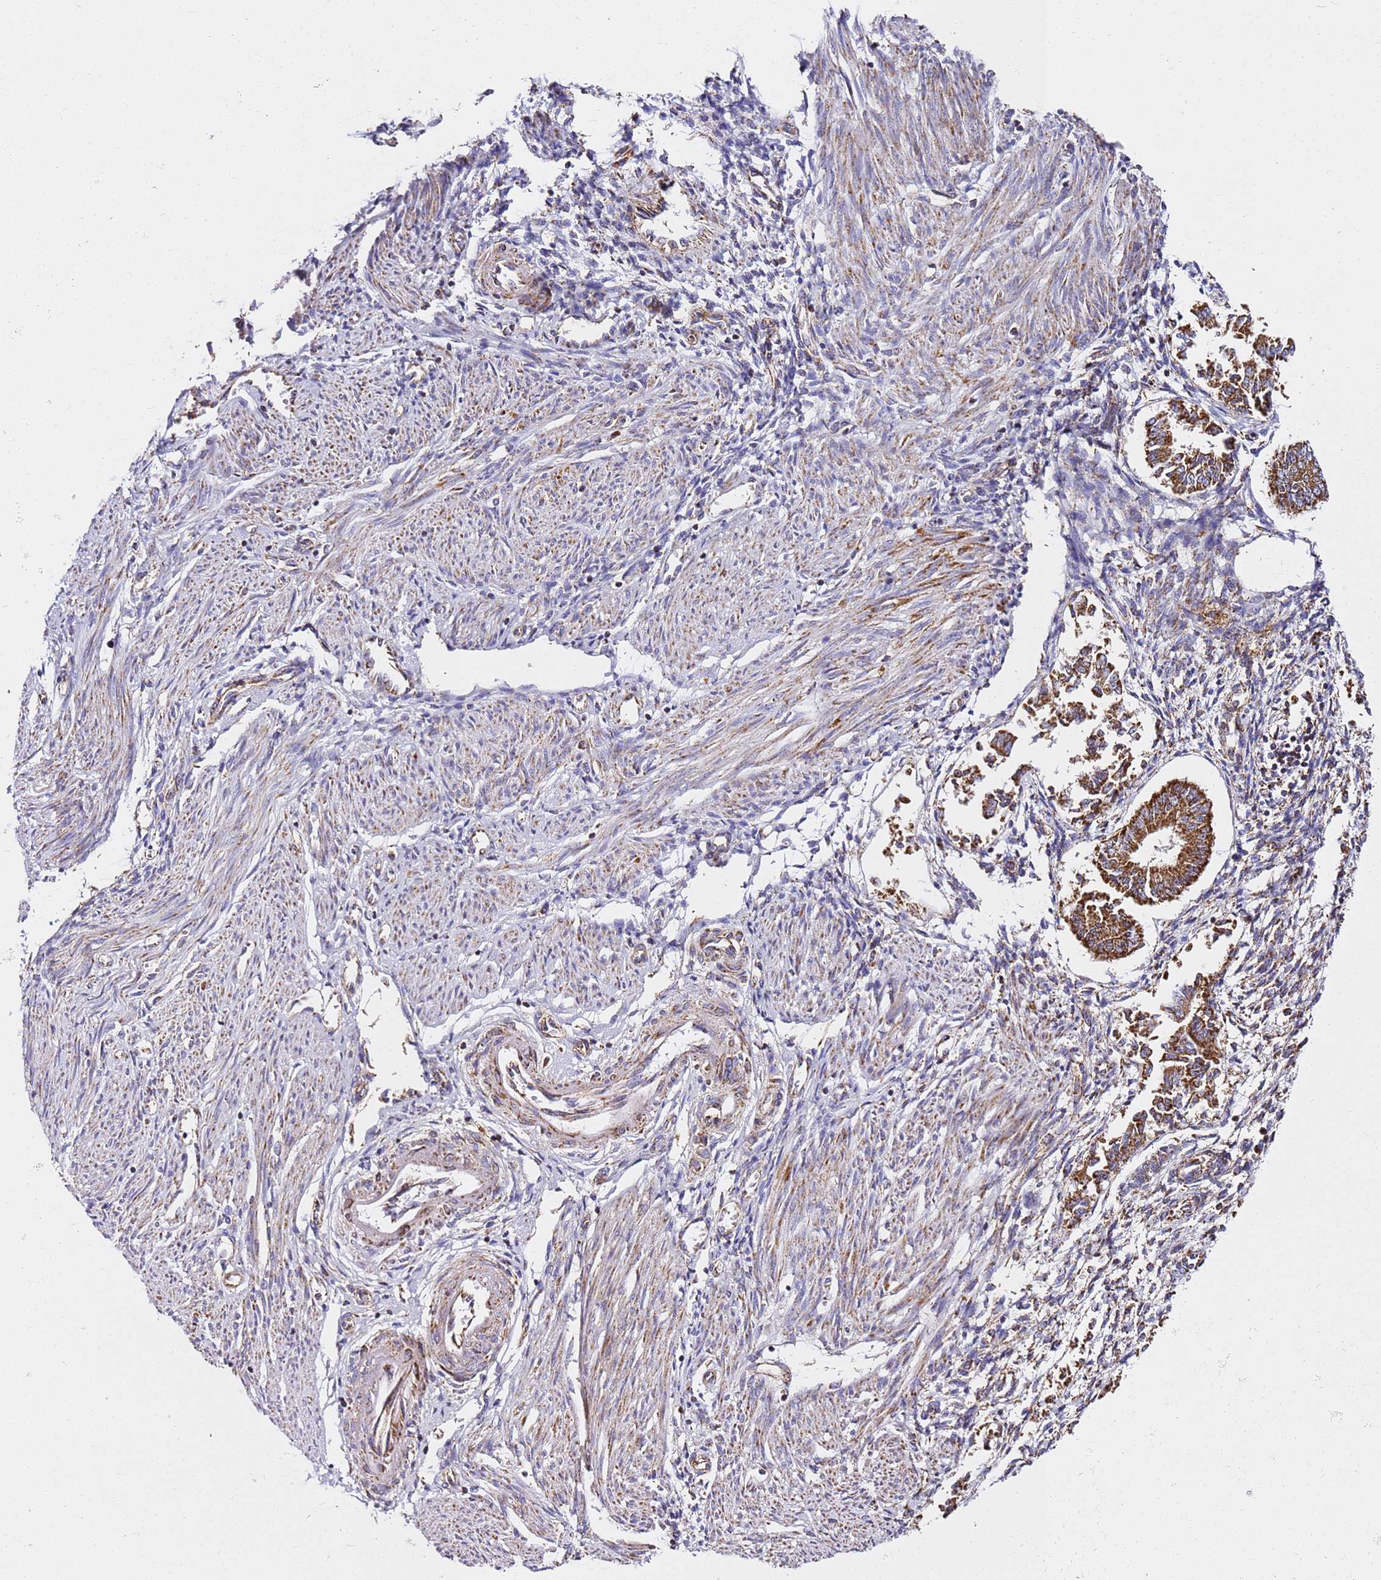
{"staining": {"intensity": "weak", "quantity": "25%-75%", "location": "cytoplasmic/membranous"}, "tissue": "endometrium", "cell_type": "Cells in endometrial stroma", "image_type": "normal", "snomed": [{"axis": "morphology", "description": "Normal tissue, NOS"}, {"axis": "topography", "description": "Uterus"}, {"axis": "topography", "description": "Endometrium"}], "caption": "Cells in endometrial stroma exhibit low levels of weak cytoplasmic/membranous staining in about 25%-75% of cells in unremarkable human endometrium. (DAB (3,3'-diaminobenzidine) IHC with brightfield microscopy, high magnification).", "gene": "NDUFA3", "patient": {"sex": "female", "age": 48}}